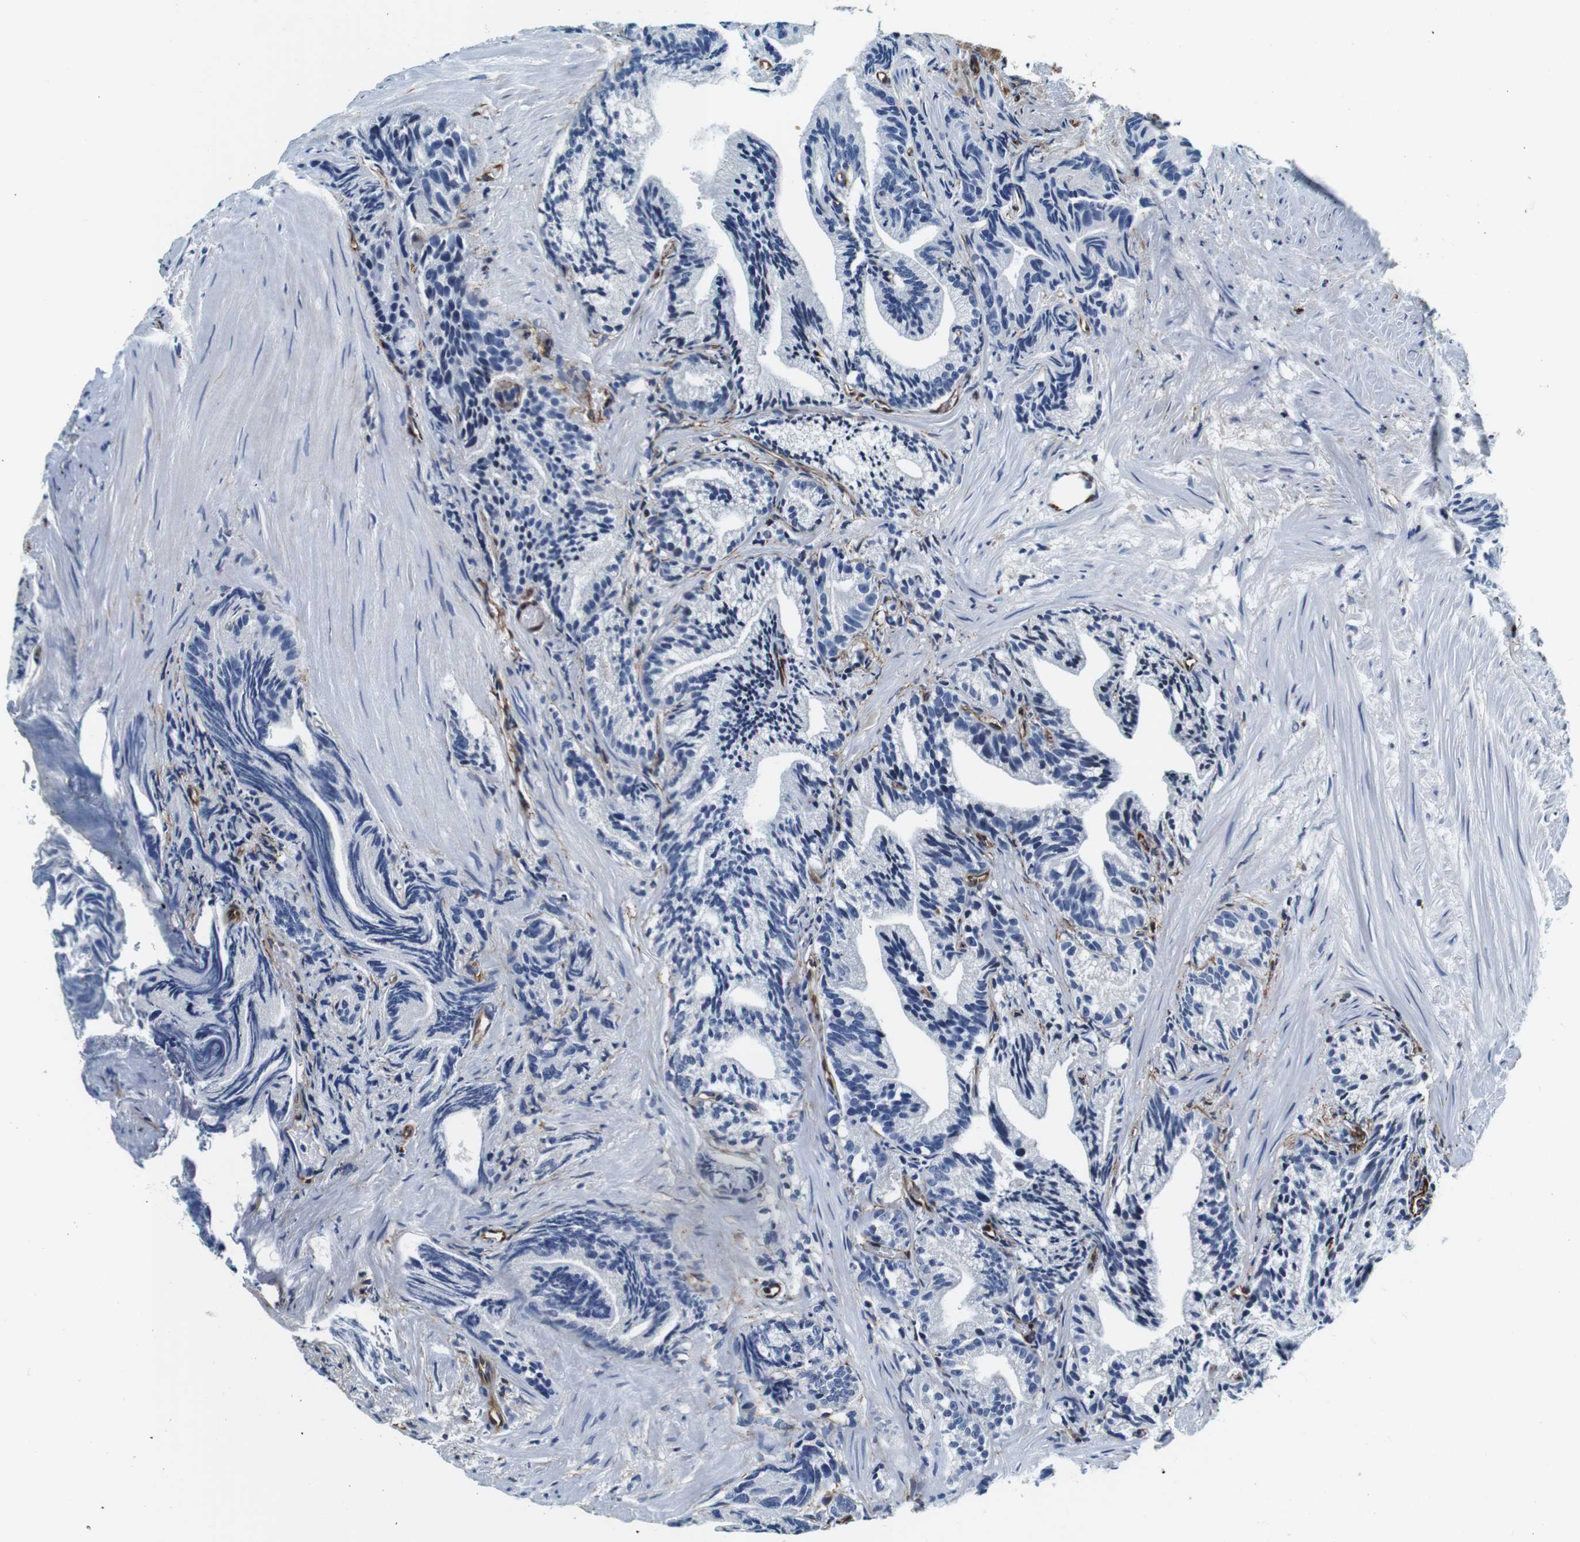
{"staining": {"intensity": "negative", "quantity": "none", "location": "none"}, "tissue": "prostate cancer", "cell_type": "Tumor cells", "image_type": "cancer", "snomed": [{"axis": "morphology", "description": "Adenocarcinoma, Low grade"}, {"axis": "topography", "description": "Prostate"}], "caption": "An immunohistochemistry (IHC) image of prostate low-grade adenocarcinoma is shown. There is no staining in tumor cells of prostate low-grade adenocarcinoma.", "gene": "GJE1", "patient": {"sex": "male", "age": 89}}